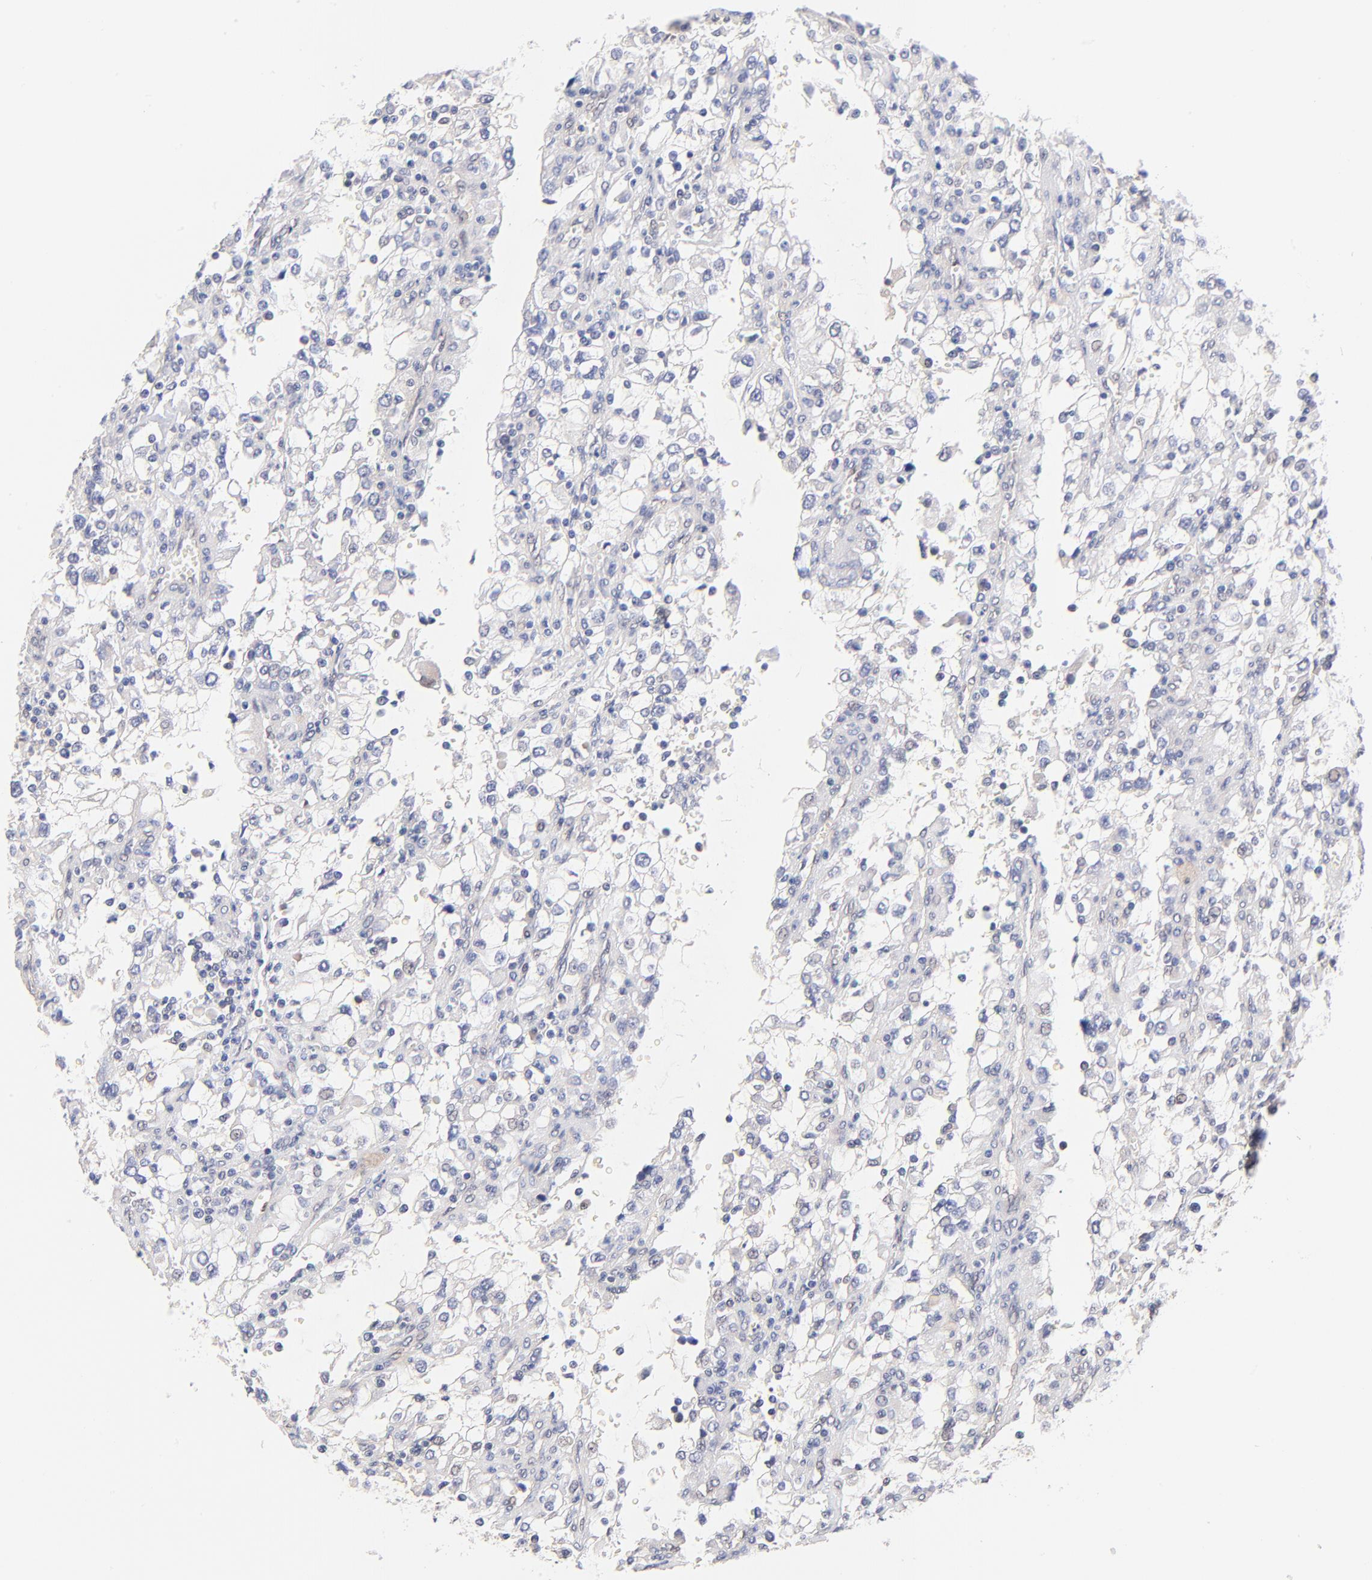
{"staining": {"intensity": "negative", "quantity": "none", "location": "none"}, "tissue": "renal cancer", "cell_type": "Tumor cells", "image_type": "cancer", "snomed": [{"axis": "morphology", "description": "Adenocarcinoma, NOS"}, {"axis": "topography", "description": "Kidney"}], "caption": "Adenocarcinoma (renal) was stained to show a protein in brown. There is no significant expression in tumor cells.", "gene": "TXNL1", "patient": {"sex": "female", "age": 52}}